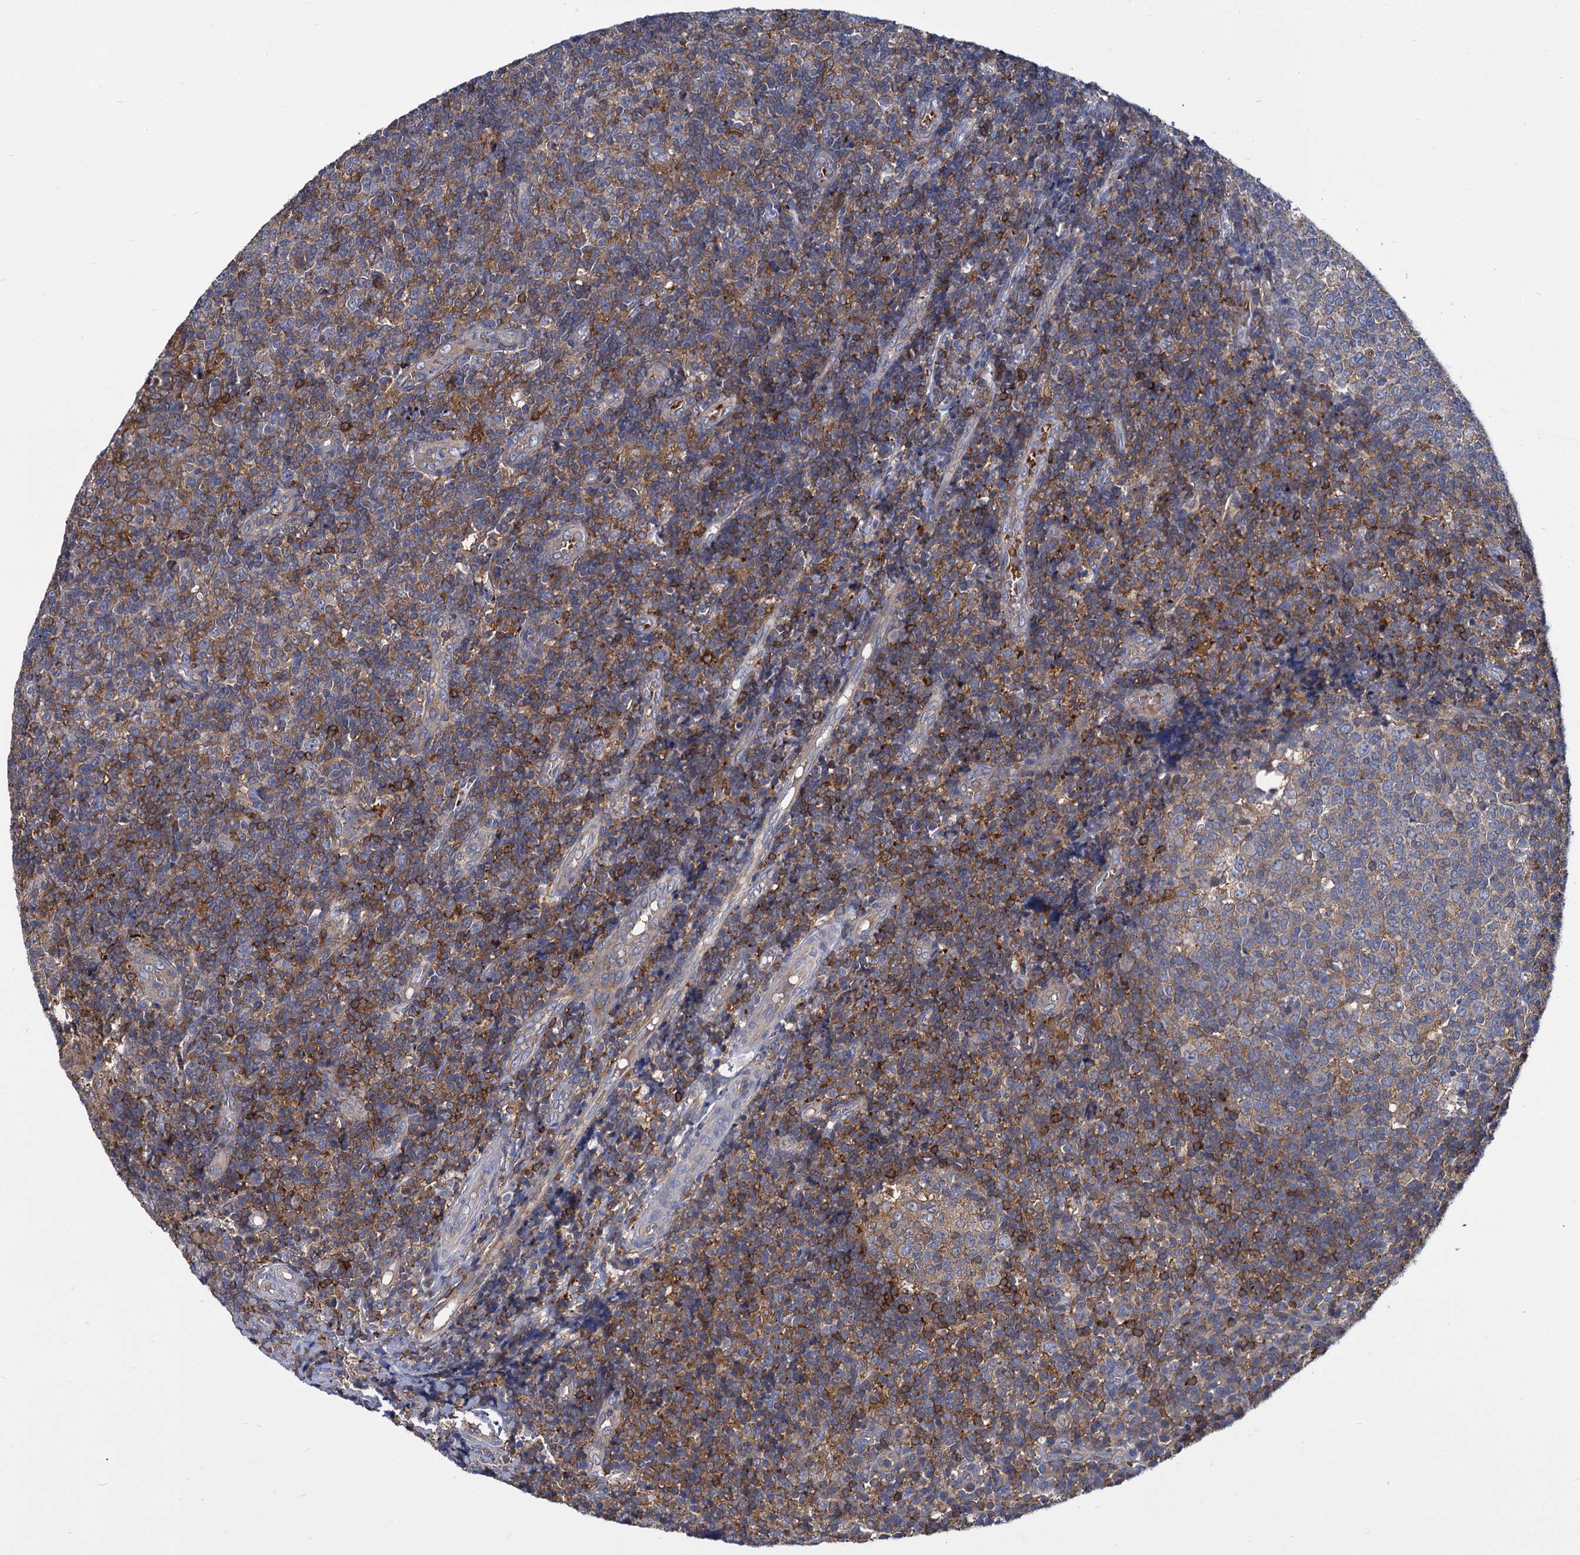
{"staining": {"intensity": "weak", "quantity": "25%-75%", "location": "cytoplasmic/membranous"}, "tissue": "tonsil", "cell_type": "Germinal center cells", "image_type": "normal", "snomed": [{"axis": "morphology", "description": "Normal tissue, NOS"}, {"axis": "topography", "description": "Tonsil"}], "caption": "A brown stain shows weak cytoplasmic/membranous staining of a protein in germinal center cells of normal tonsil.", "gene": "GCLC", "patient": {"sex": "female", "age": 19}}